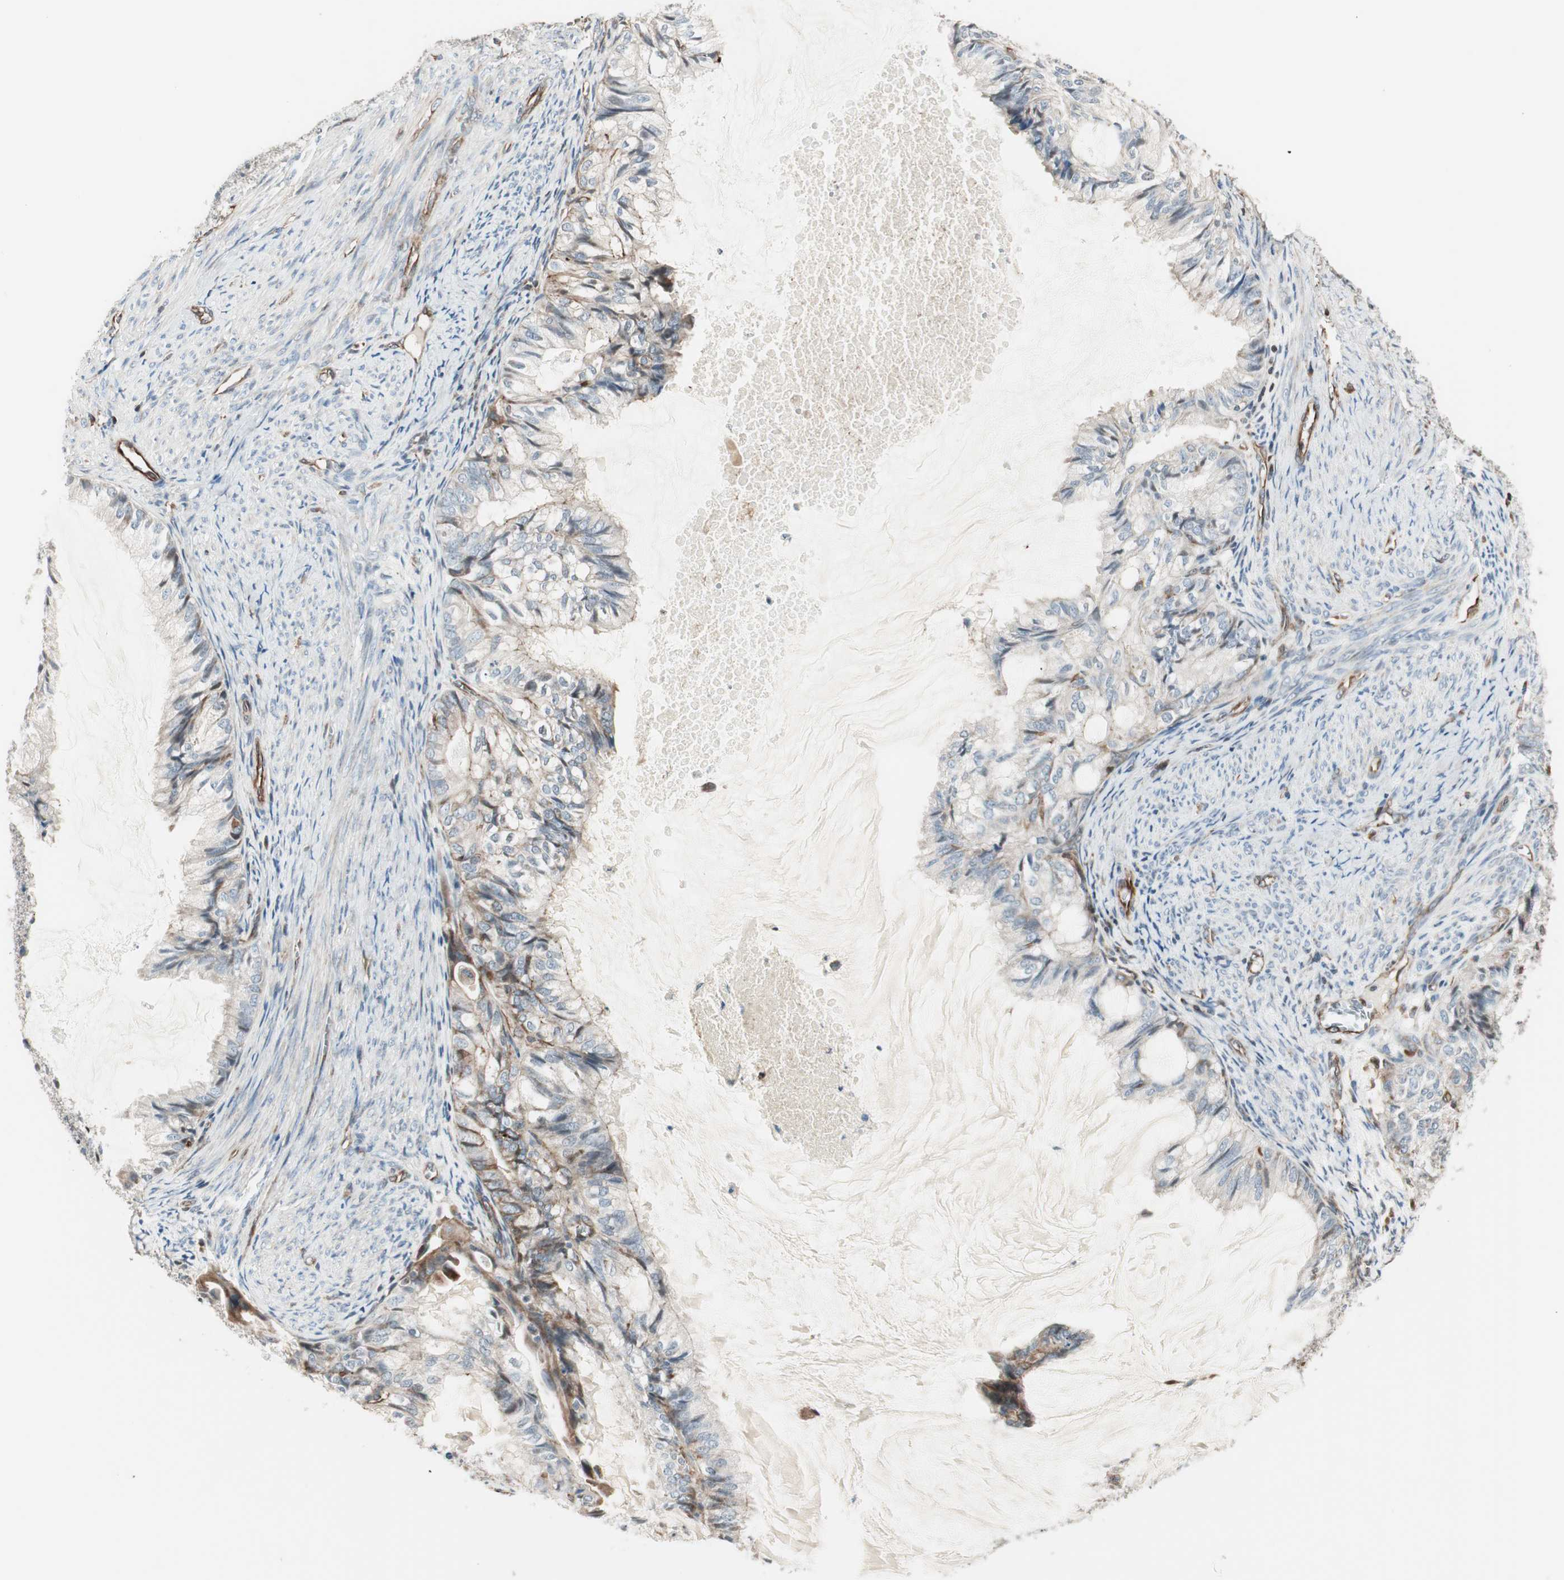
{"staining": {"intensity": "weak", "quantity": "25%-75%", "location": "cytoplasmic/membranous"}, "tissue": "cervical cancer", "cell_type": "Tumor cells", "image_type": "cancer", "snomed": [{"axis": "morphology", "description": "Normal tissue, NOS"}, {"axis": "morphology", "description": "Adenocarcinoma, NOS"}, {"axis": "topography", "description": "Cervix"}, {"axis": "topography", "description": "Endometrium"}], "caption": "Immunohistochemical staining of cervical cancer (adenocarcinoma) displays low levels of weak cytoplasmic/membranous protein expression in about 25%-75% of tumor cells. The protein is stained brown, and the nuclei are stained in blue (DAB (3,3'-diaminobenzidine) IHC with brightfield microscopy, high magnification).", "gene": "MAD2L2", "patient": {"sex": "female", "age": 86}}